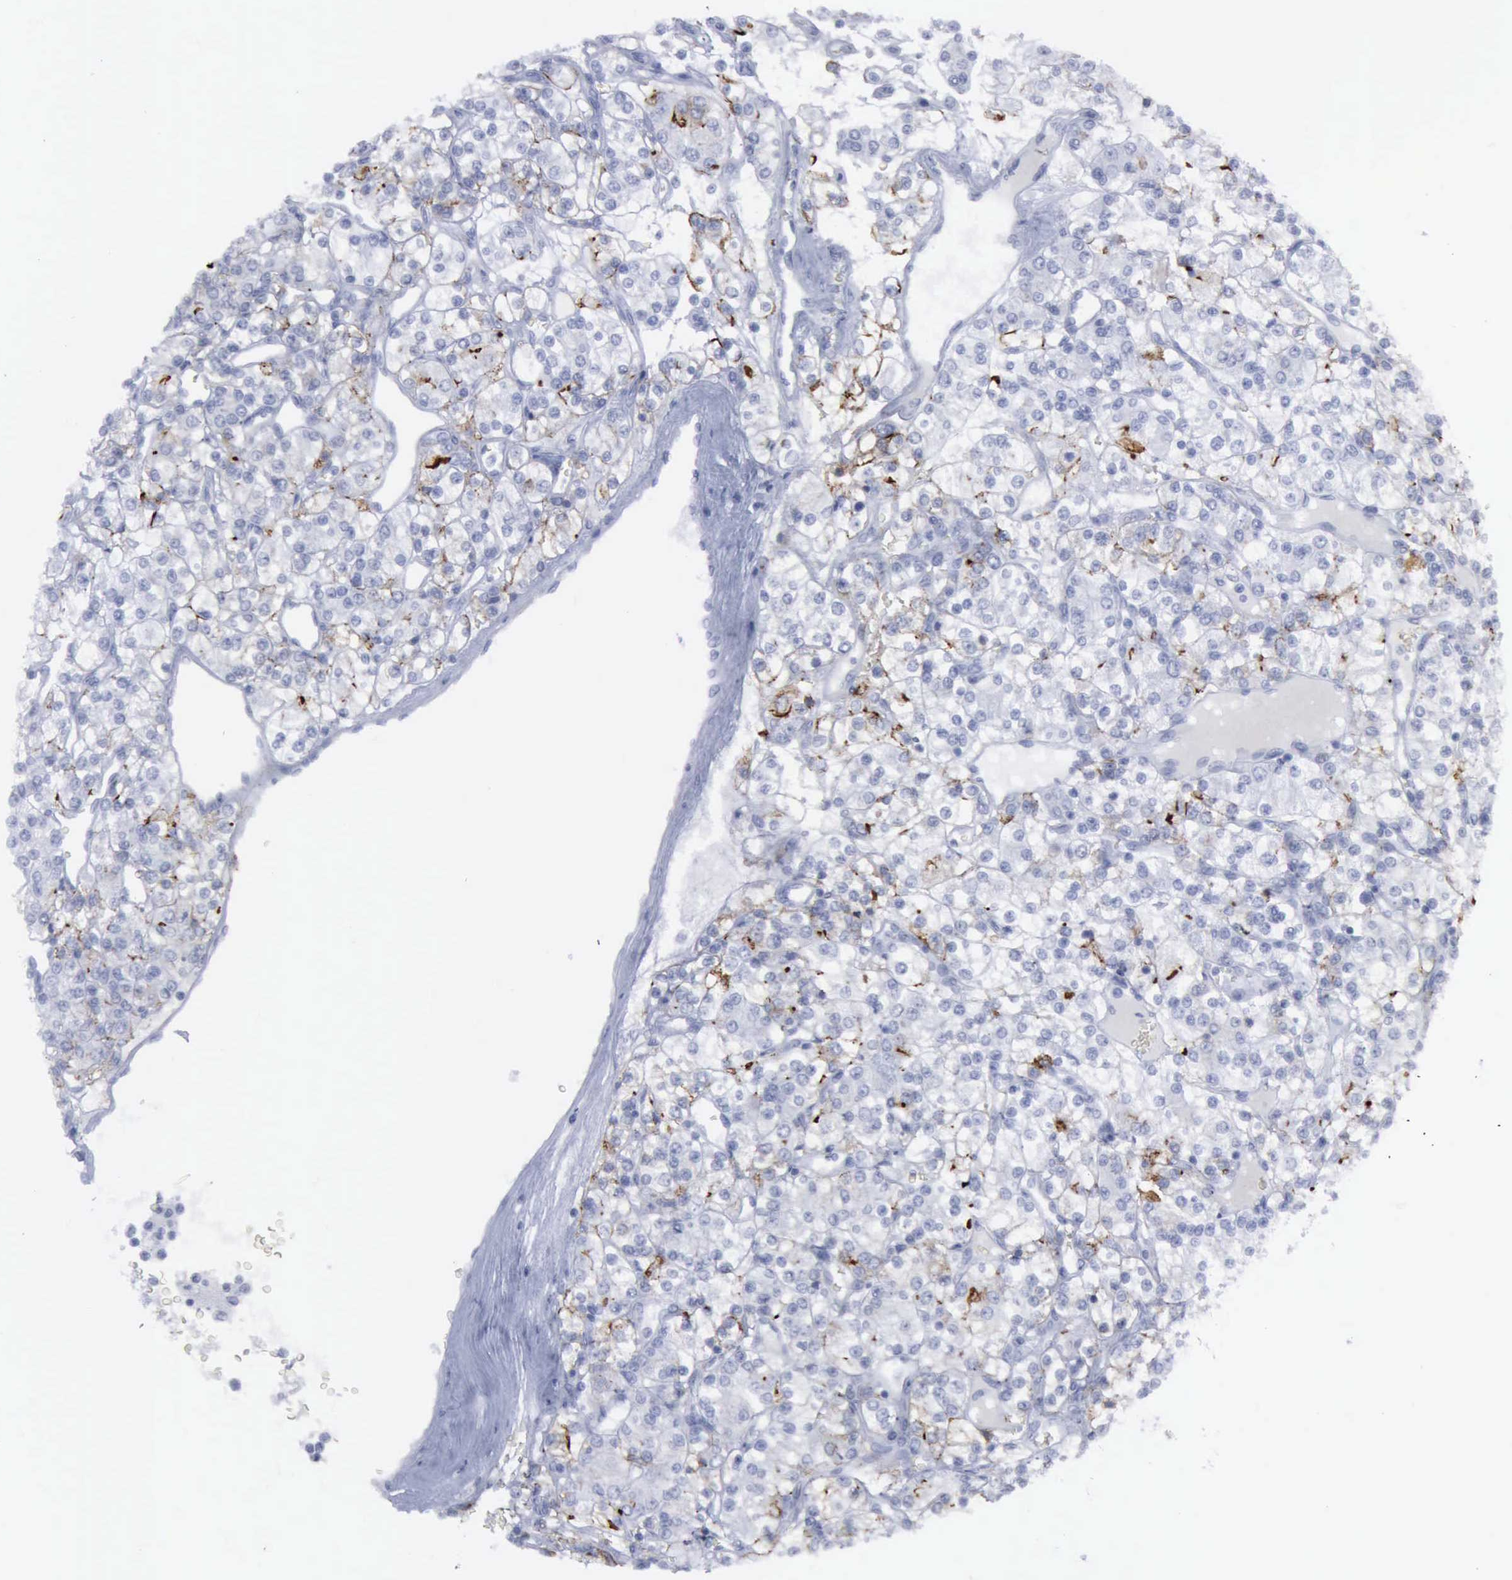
{"staining": {"intensity": "negative", "quantity": "none", "location": "none"}, "tissue": "renal cancer", "cell_type": "Tumor cells", "image_type": "cancer", "snomed": [{"axis": "morphology", "description": "Adenocarcinoma, NOS"}, {"axis": "topography", "description": "Kidney"}], "caption": "Photomicrograph shows no protein positivity in tumor cells of renal cancer tissue.", "gene": "VCAM1", "patient": {"sex": "female", "age": 62}}